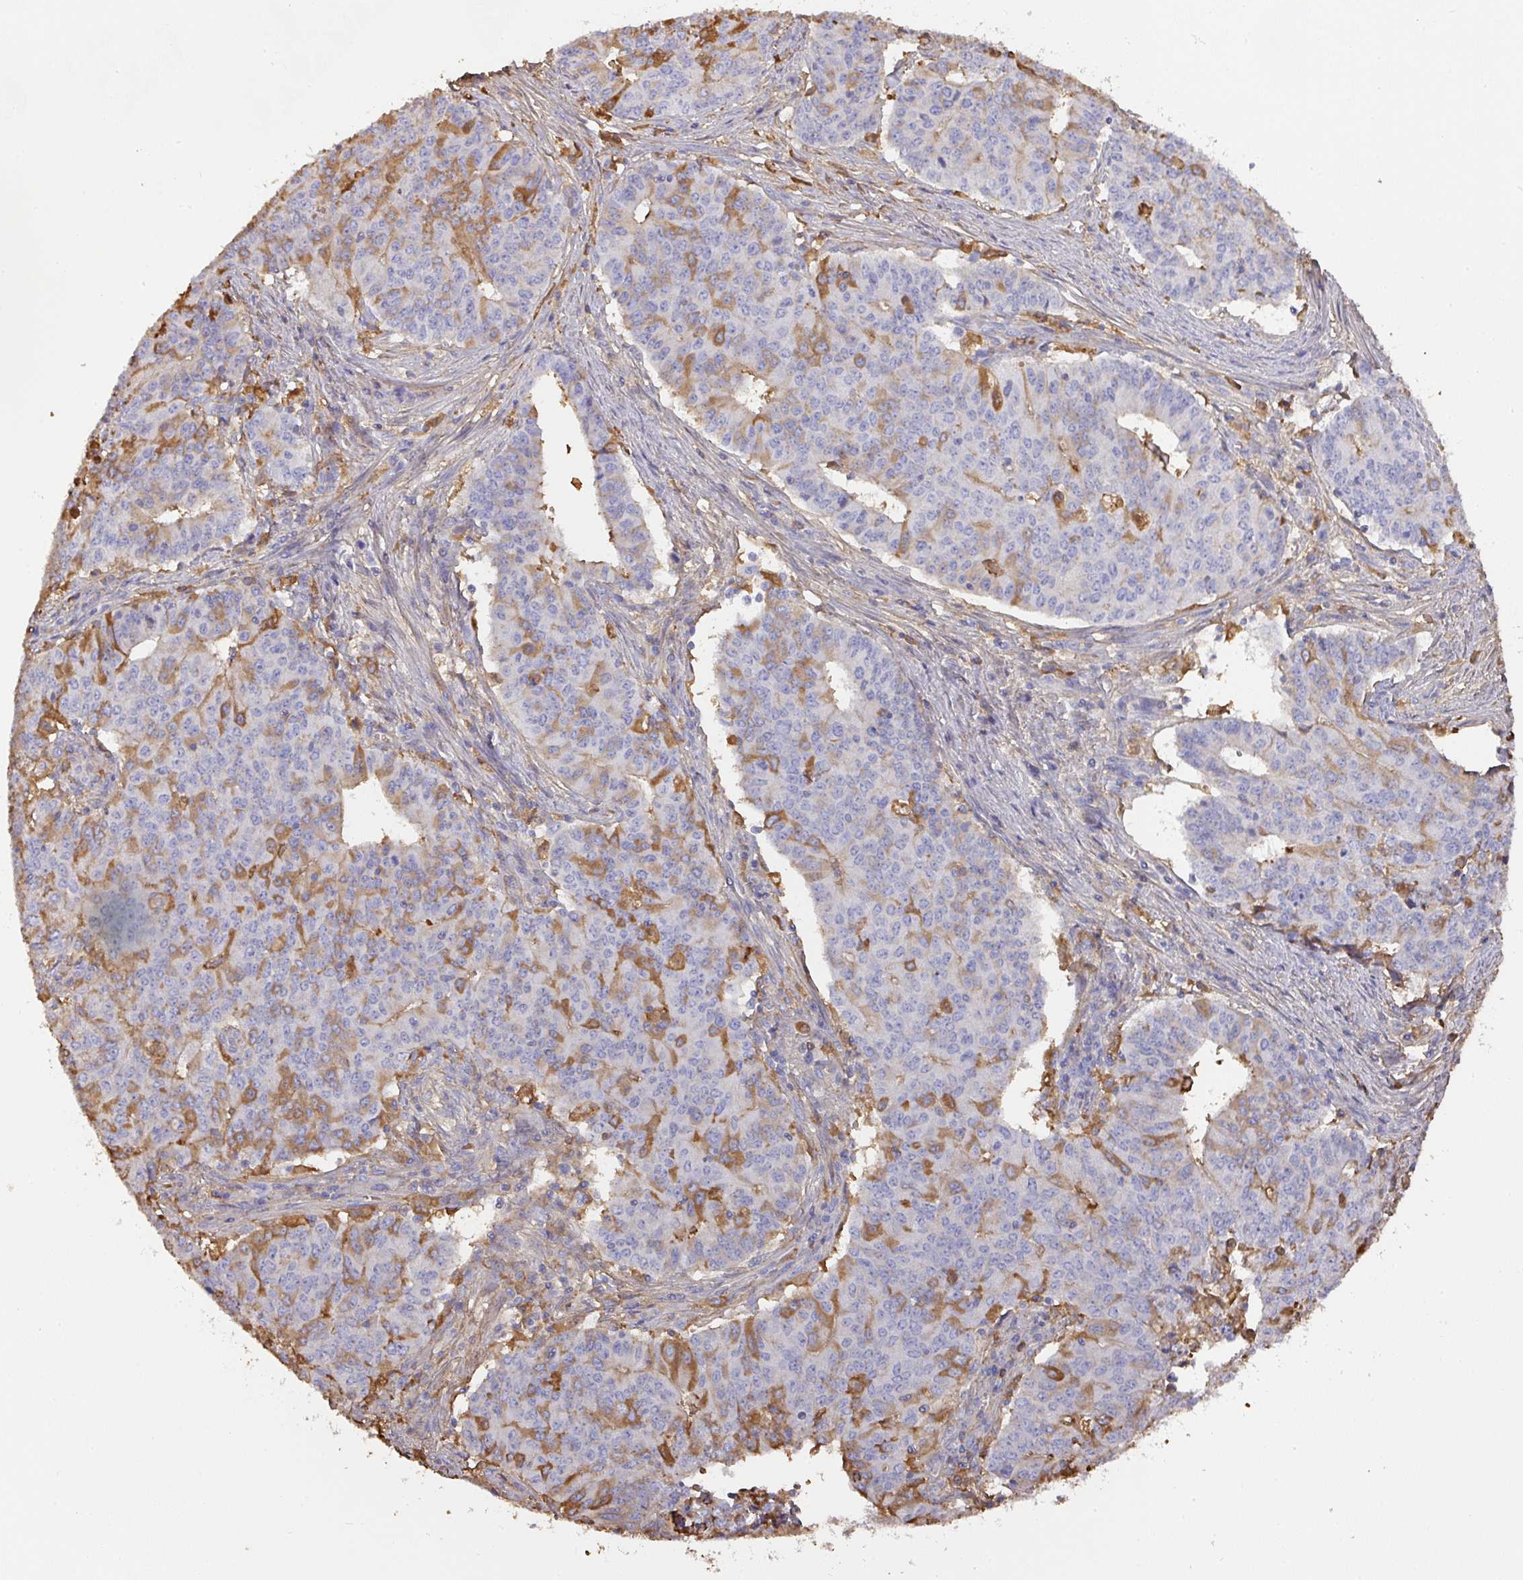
{"staining": {"intensity": "moderate", "quantity": "<25%", "location": "cytoplasmic/membranous"}, "tissue": "endometrial cancer", "cell_type": "Tumor cells", "image_type": "cancer", "snomed": [{"axis": "morphology", "description": "Adenocarcinoma, NOS"}, {"axis": "topography", "description": "Endometrium"}], "caption": "A high-resolution image shows IHC staining of endometrial cancer, which reveals moderate cytoplasmic/membranous positivity in approximately <25% of tumor cells.", "gene": "ALB", "patient": {"sex": "female", "age": 59}}